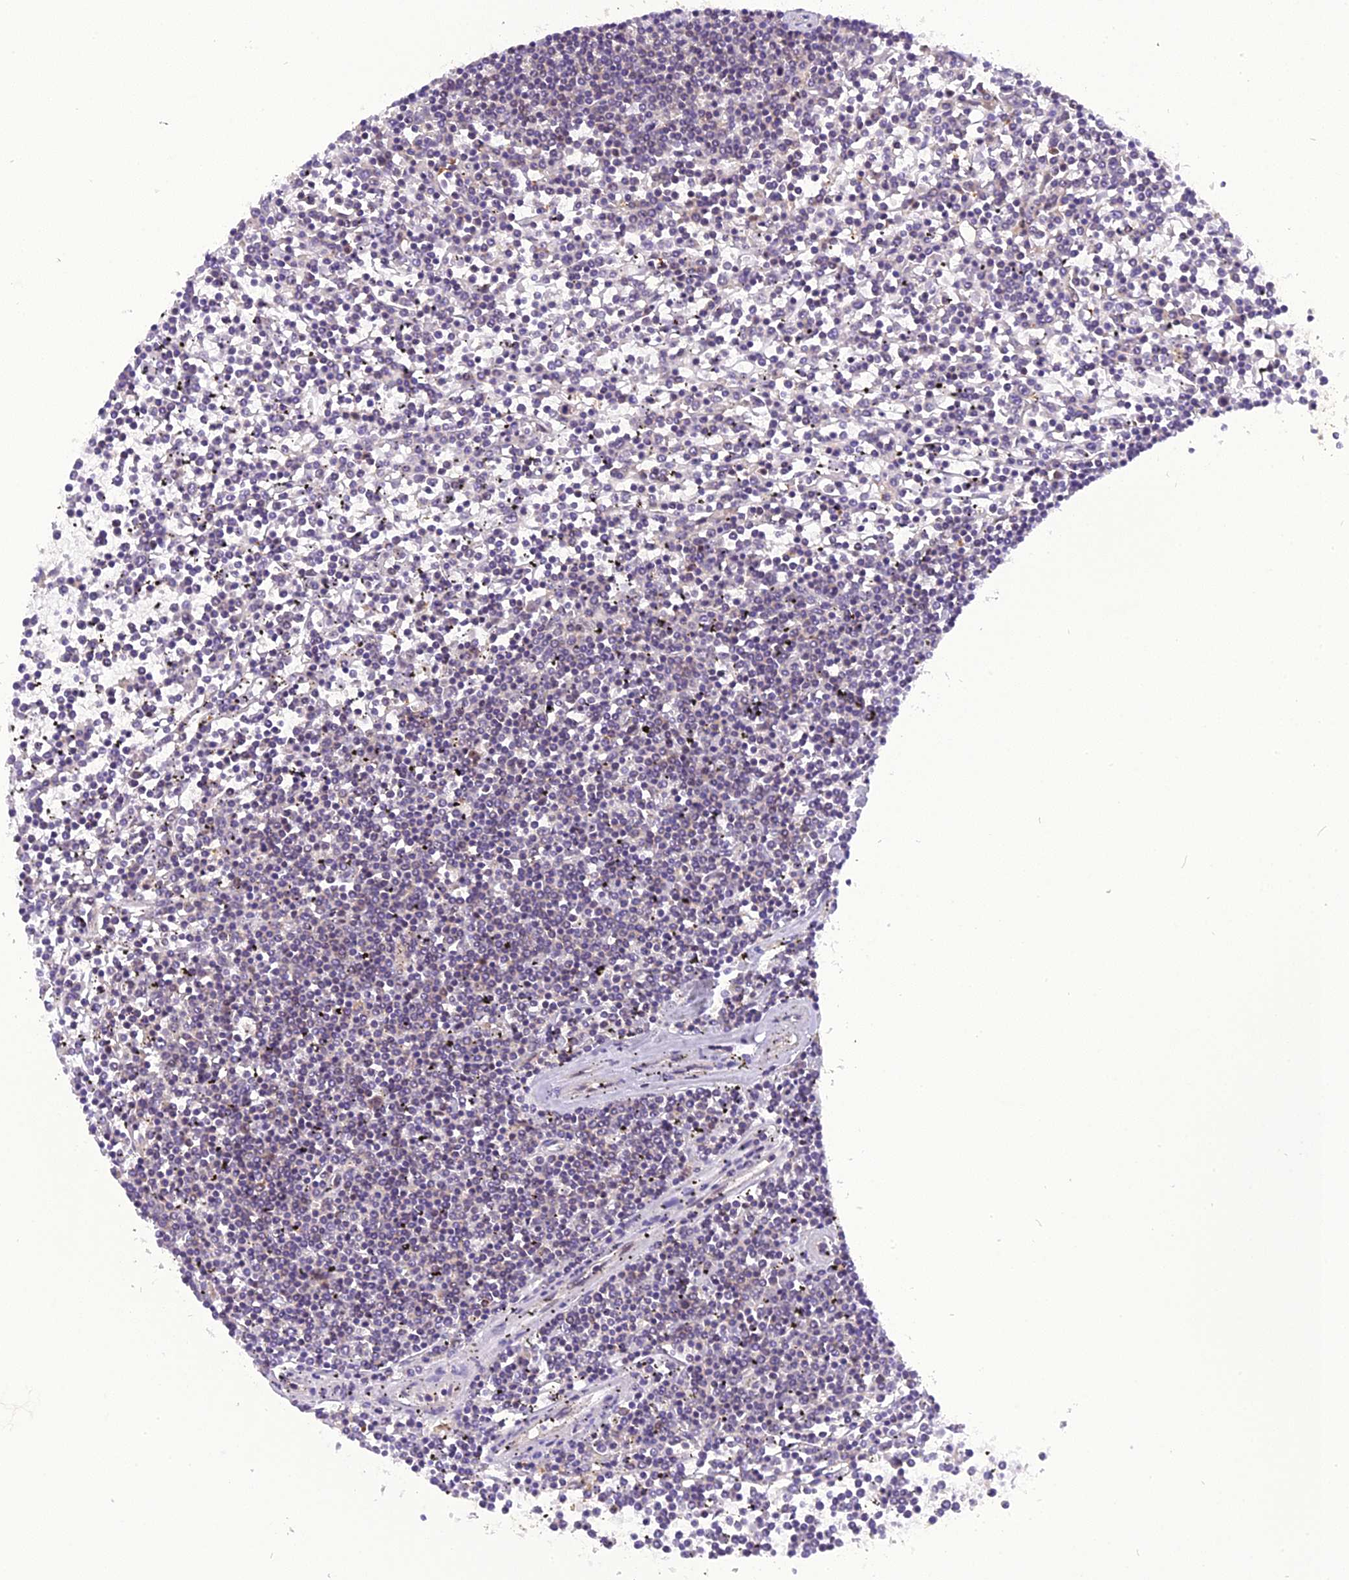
{"staining": {"intensity": "negative", "quantity": "none", "location": "none"}, "tissue": "lymphoma", "cell_type": "Tumor cells", "image_type": "cancer", "snomed": [{"axis": "morphology", "description": "Malignant lymphoma, non-Hodgkin's type, Low grade"}, {"axis": "topography", "description": "Spleen"}], "caption": "DAB (3,3'-diaminobenzidine) immunohistochemical staining of human low-grade malignant lymphoma, non-Hodgkin's type shows no significant staining in tumor cells.", "gene": "RABGGTA", "patient": {"sex": "female", "age": 19}}